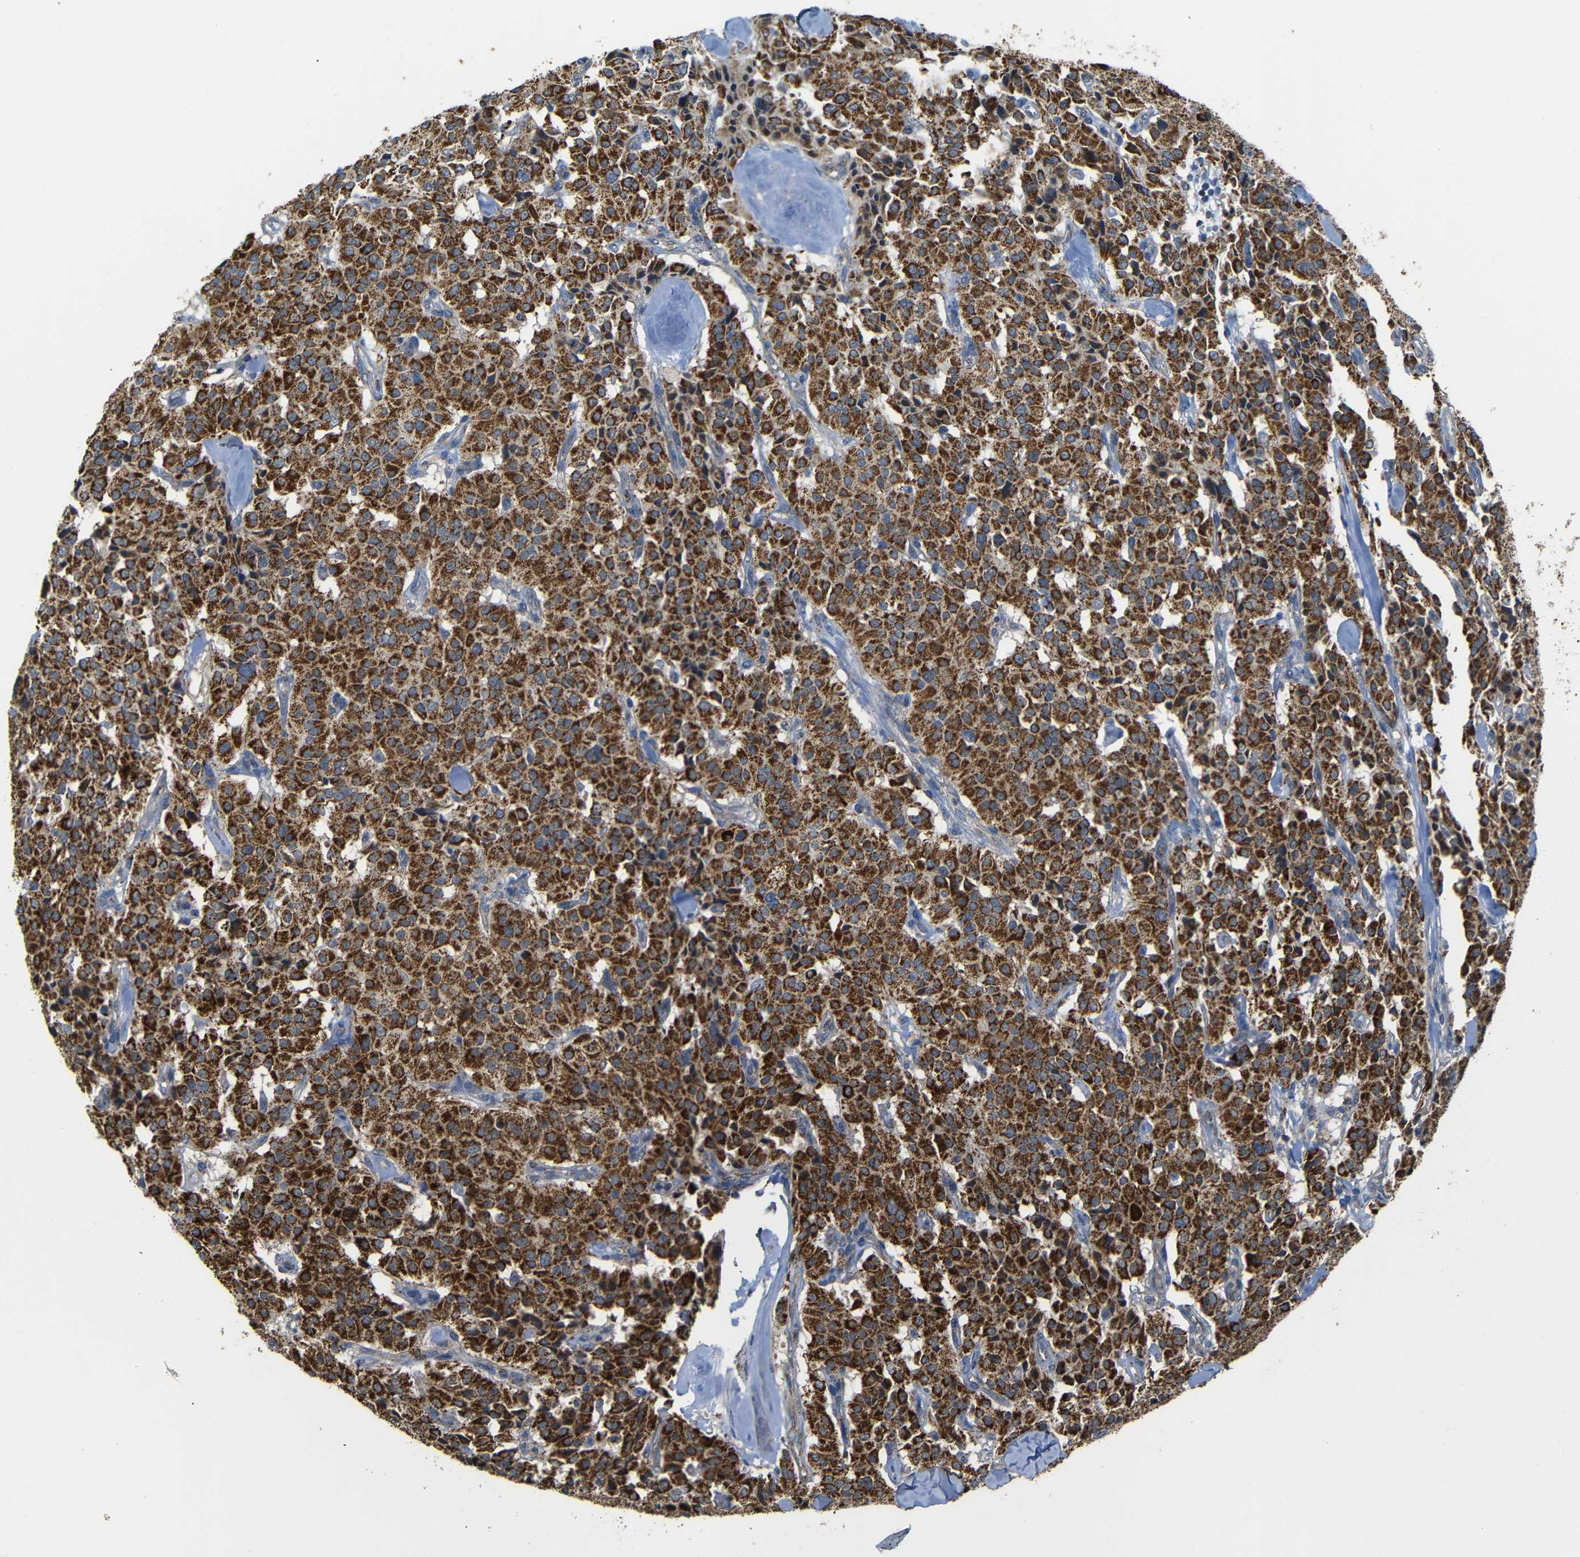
{"staining": {"intensity": "strong", "quantity": ">75%", "location": "cytoplasmic/membranous"}, "tissue": "carcinoid", "cell_type": "Tumor cells", "image_type": "cancer", "snomed": [{"axis": "morphology", "description": "Carcinoid, malignant, NOS"}, {"axis": "topography", "description": "Lung"}], "caption": "An immunohistochemistry image of tumor tissue is shown. Protein staining in brown labels strong cytoplasmic/membranous positivity in carcinoid (malignant) within tumor cells.", "gene": "NR3C2", "patient": {"sex": "male", "age": 30}}